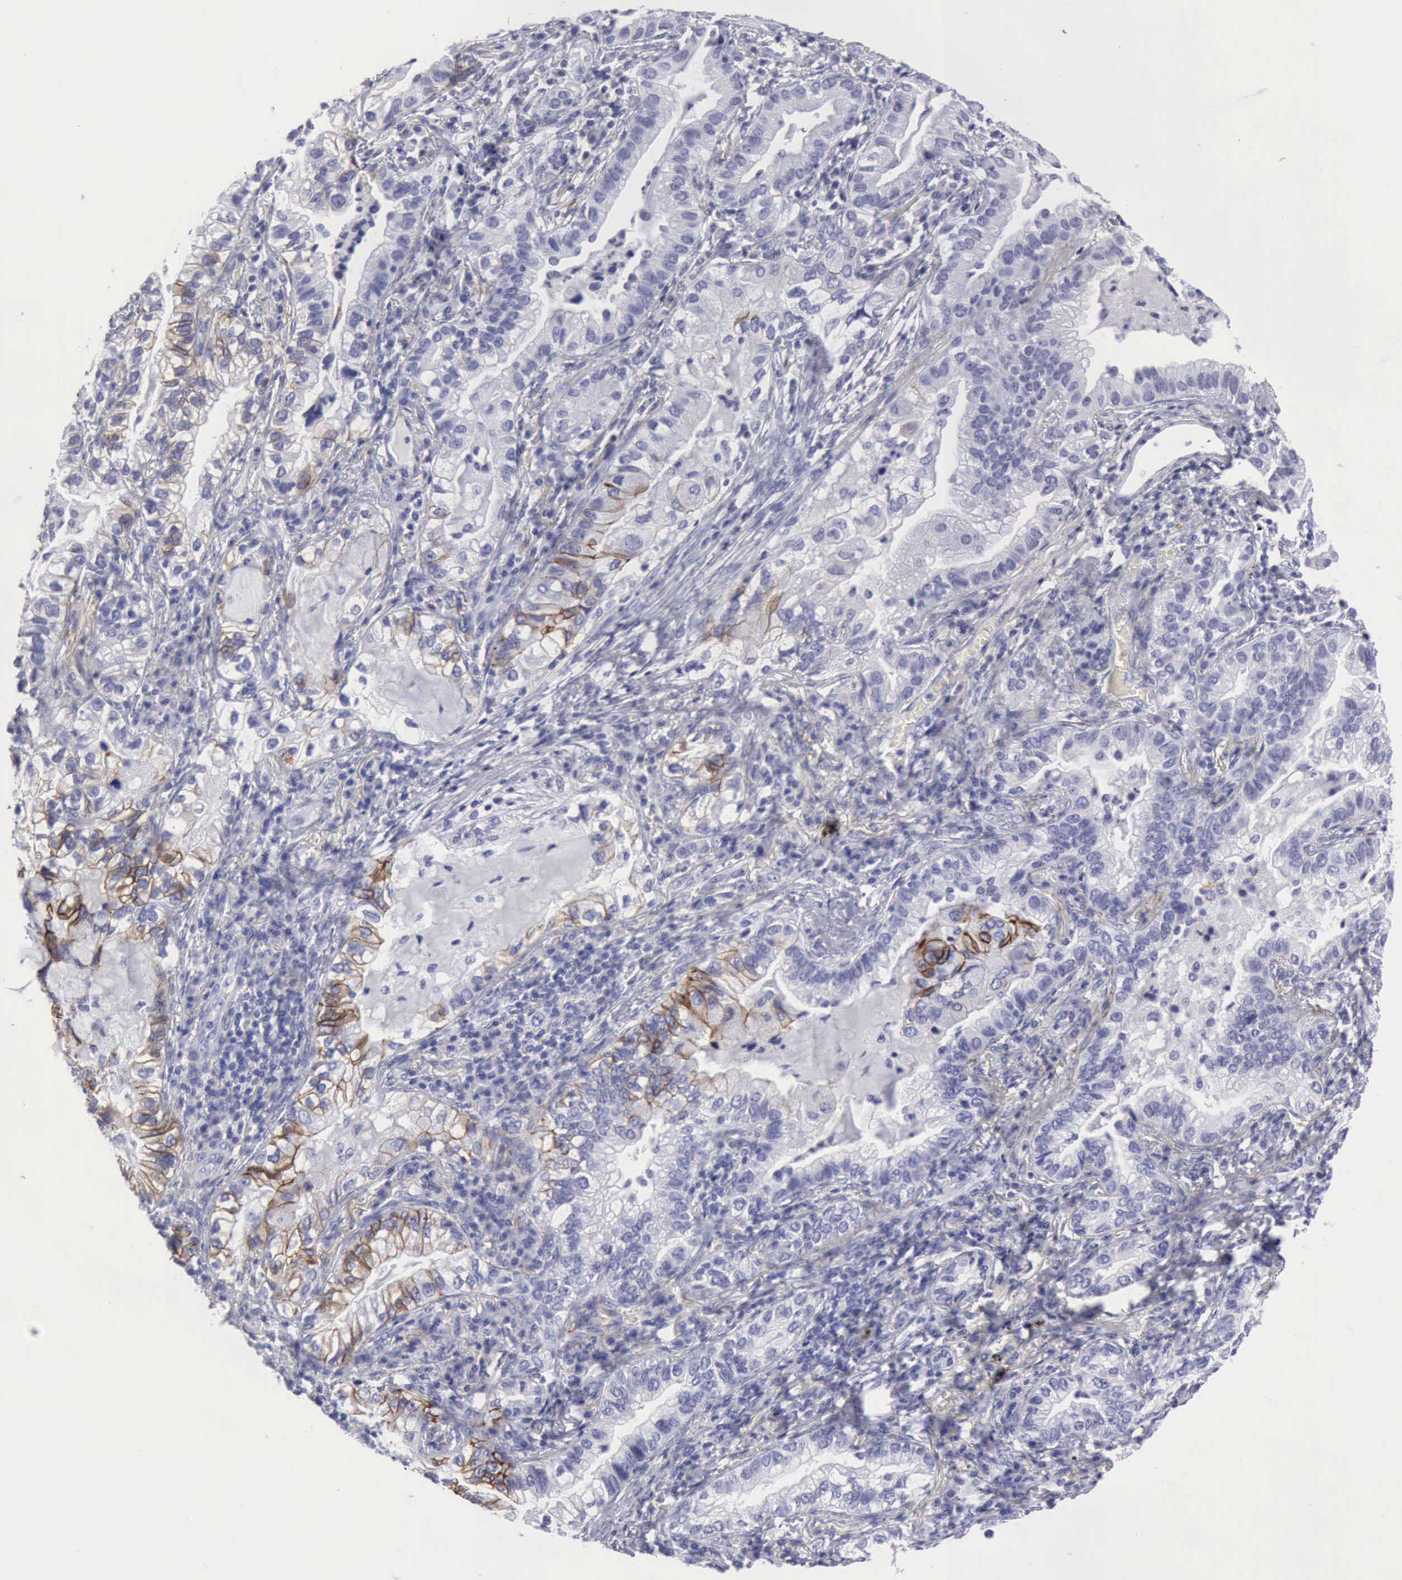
{"staining": {"intensity": "moderate", "quantity": "<25%", "location": "cytoplasmic/membranous"}, "tissue": "lung cancer", "cell_type": "Tumor cells", "image_type": "cancer", "snomed": [{"axis": "morphology", "description": "Adenocarcinoma, NOS"}, {"axis": "topography", "description": "Lung"}], "caption": "A micrograph of human adenocarcinoma (lung) stained for a protein demonstrates moderate cytoplasmic/membranous brown staining in tumor cells.", "gene": "NCAM1", "patient": {"sex": "female", "age": 50}}